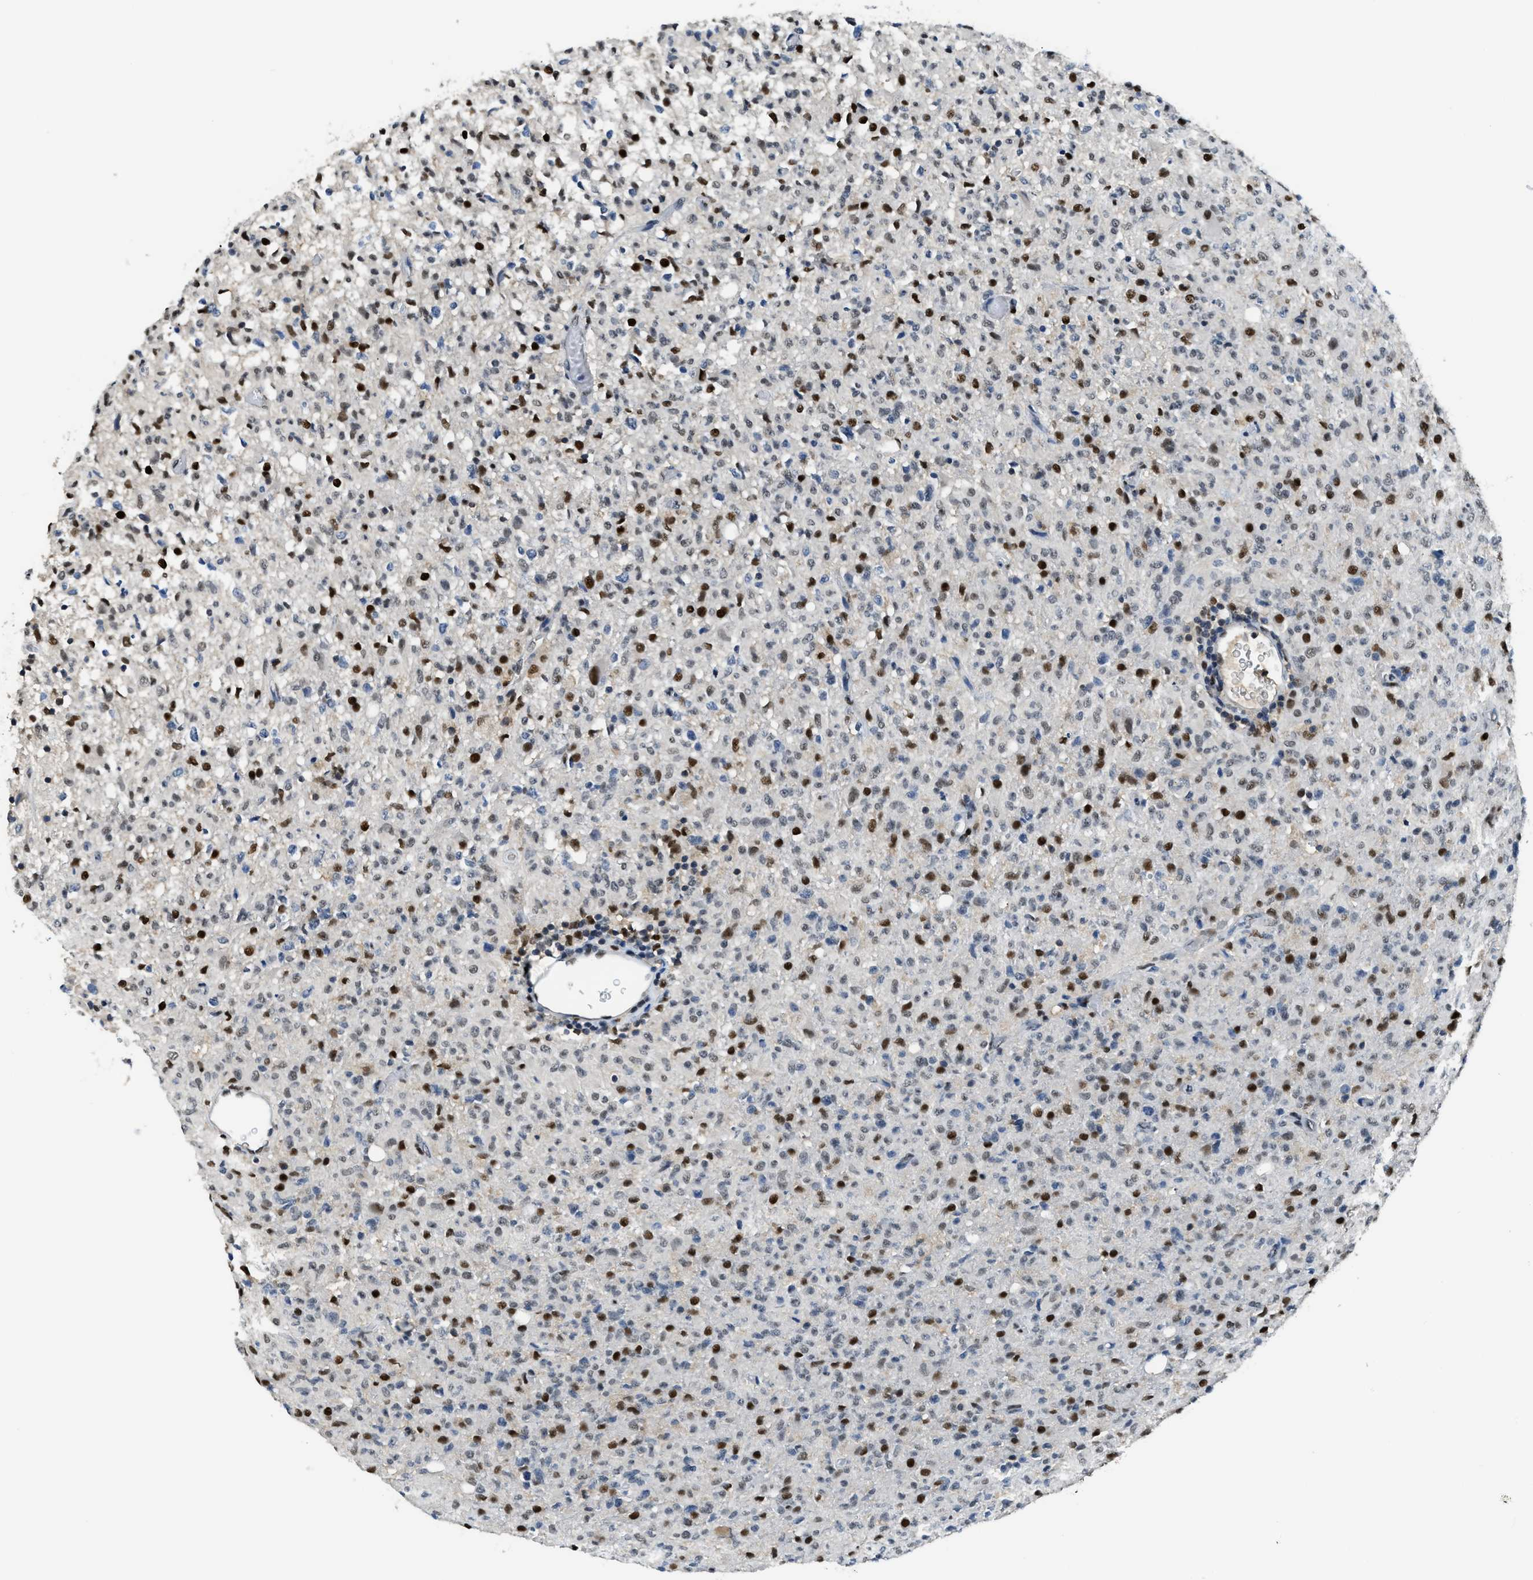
{"staining": {"intensity": "strong", "quantity": "<25%", "location": "nuclear"}, "tissue": "glioma", "cell_type": "Tumor cells", "image_type": "cancer", "snomed": [{"axis": "morphology", "description": "Glioma, malignant, High grade"}, {"axis": "topography", "description": "Brain"}], "caption": "Immunohistochemical staining of high-grade glioma (malignant) displays medium levels of strong nuclear staining in approximately <25% of tumor cells. (Brightfield microscopy of DAB IHC at high magnification).", "gene": "ALX1", "patient": {"sex": "female", "age": 57}}